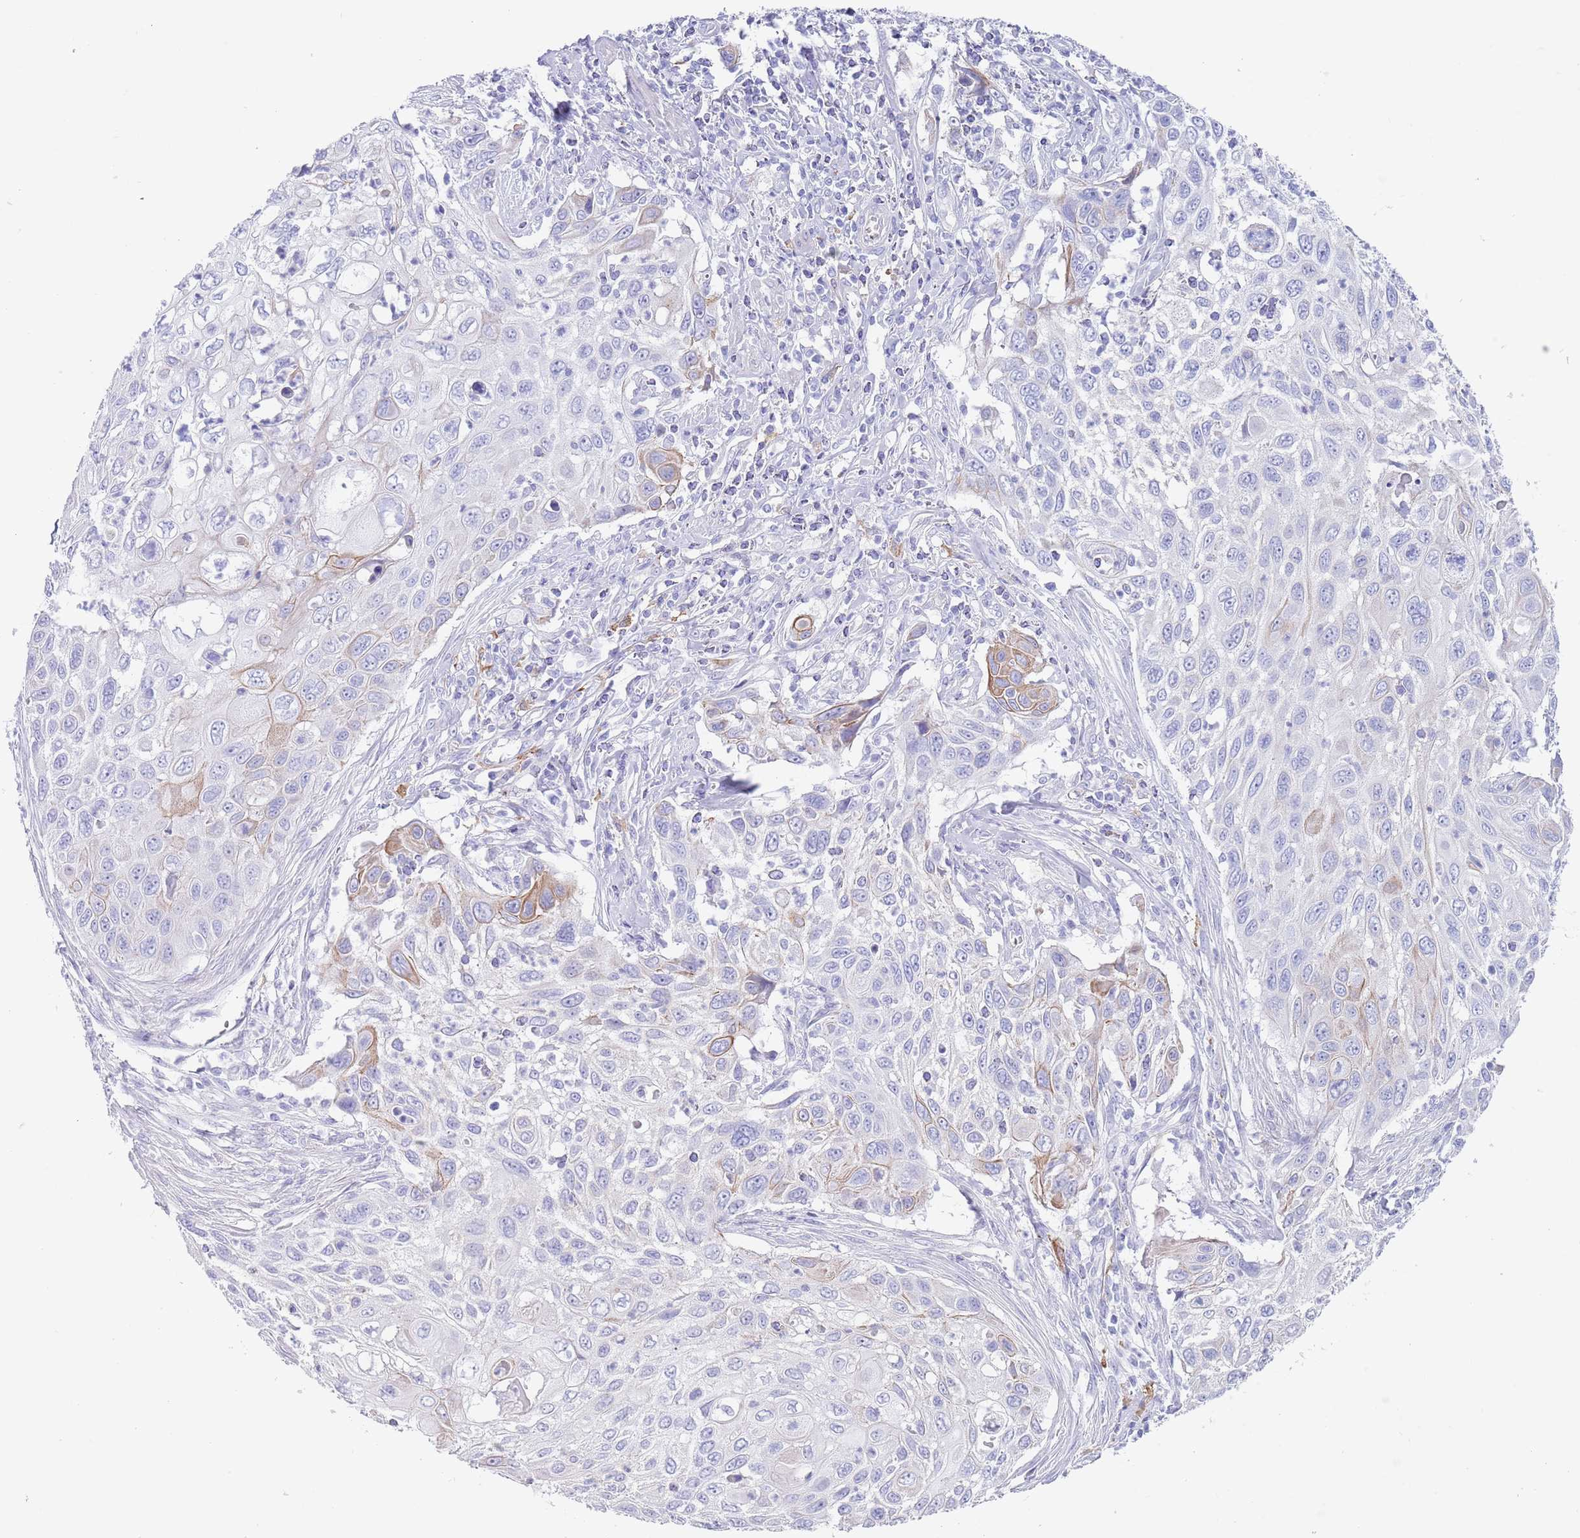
{"staining": {"intensity": "moderate", "quantity": "<25%", "location": "cytoplasmic/membranous"}, "tissue": "cervical cancer", "cell_type": "Tumor cells", "image_type": "cancer", "snomed": [{"axis": "morphology", "description": "Squamous cell carcinoma, NOS"}, {"axis": "topography", "description": "Cervix"}], "caption": "Immunohistochemical staining of cervical cancer (squamous cell carcinoma) displays low levels of moderate cytoplasmic/membranous expression in approximately <25% of tumor cells. Immunohistochemistry (ihc) stains the protein of interest in brown and the nuclei are stained blue.", "gene": "CPXM2", "patient": {"sex": "female", "age": 70}}